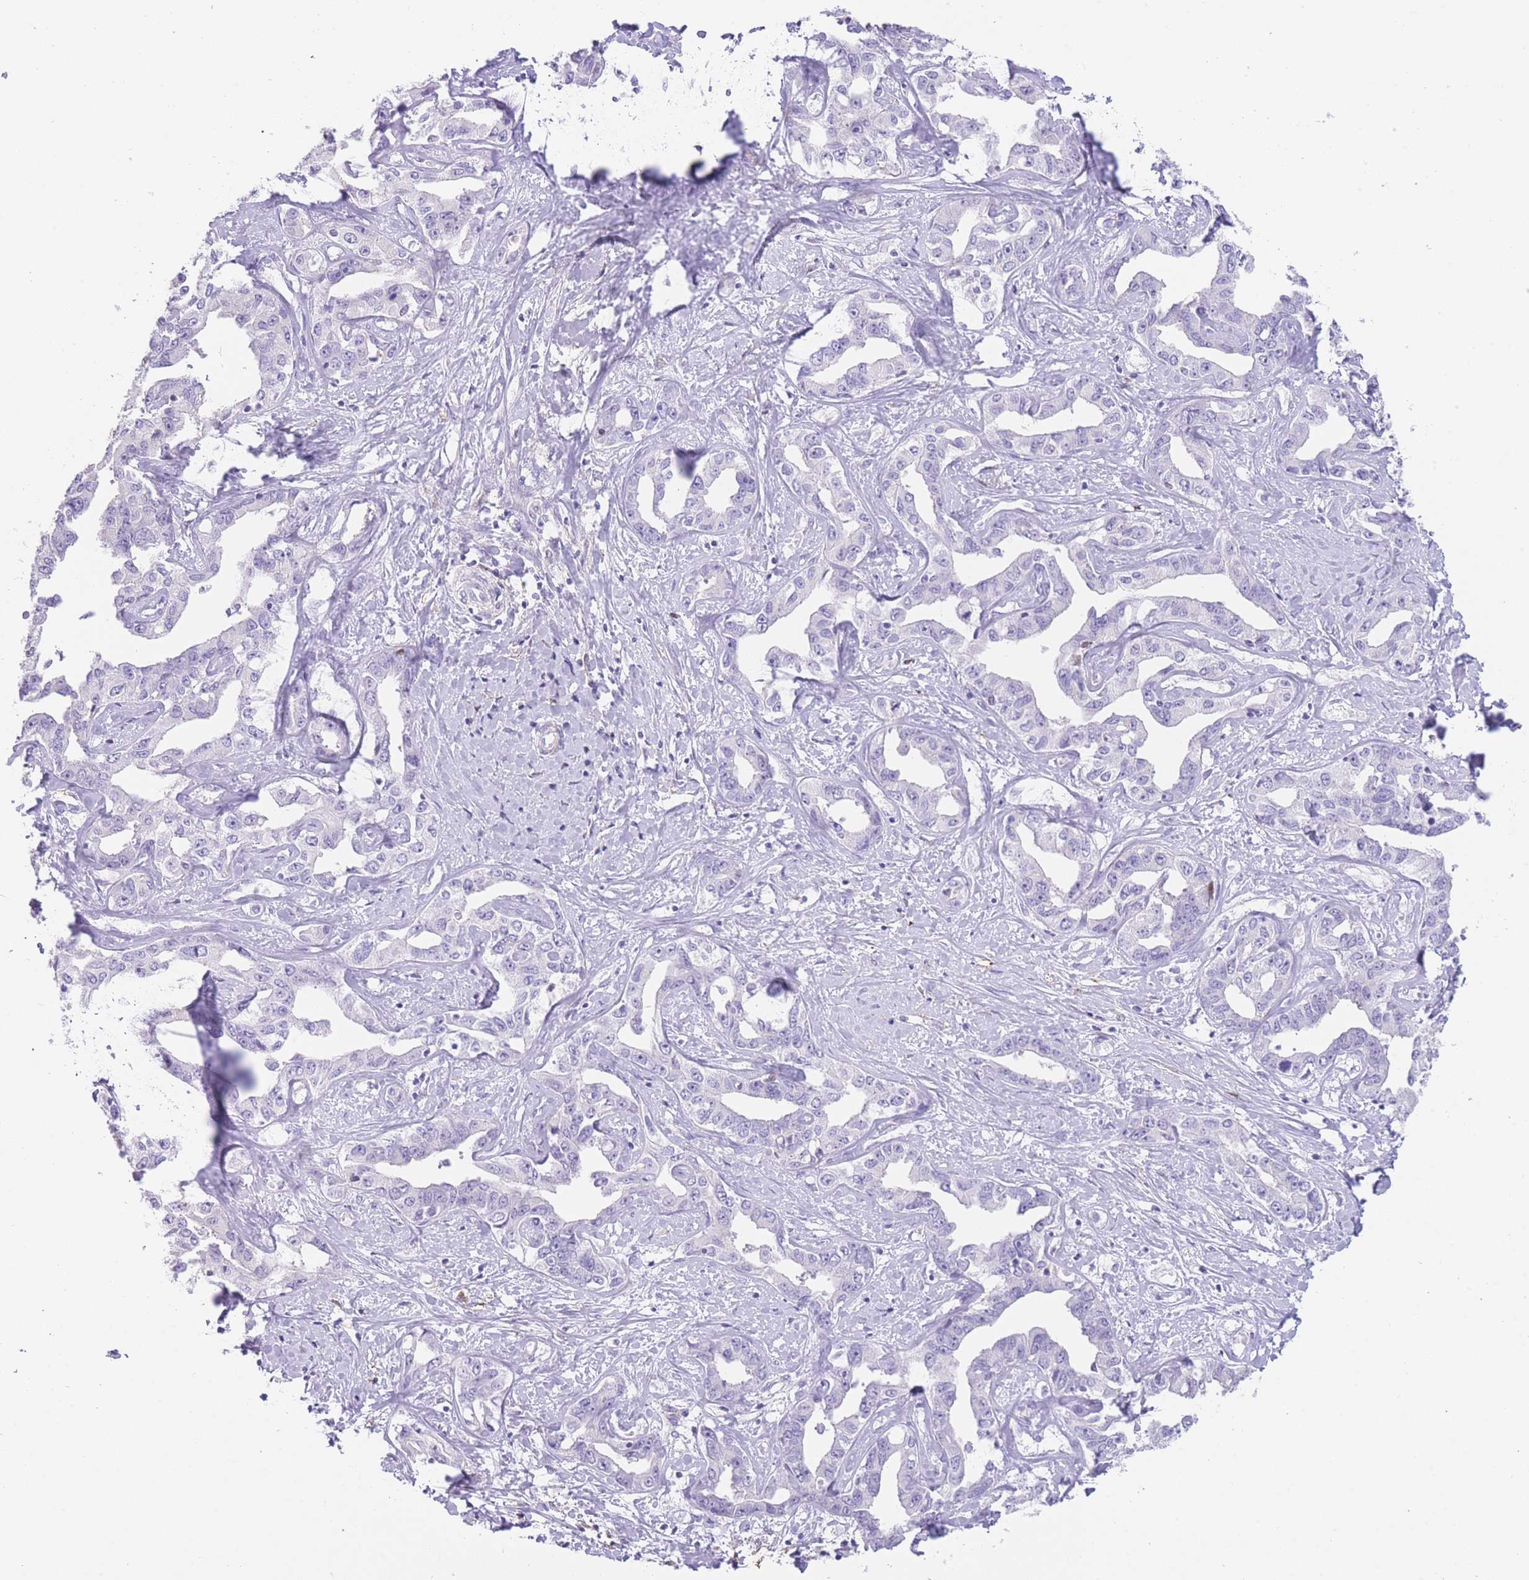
{"staining": {"intensity": "negative", "quantity": "none", "location": "none"}, "tissue": "liver cancer", "cell_type": "Tumor cells", "image_type": "cancer", "snomed": [{"axis": "morphology", "description": "Cholangiocarcinoma"}, {"axis": "topography", "description": "Liver"}], "caption": "This histopathology image is of liver cholangiocarcinoma stained with IHC to label a protein in brown with the nuclei are counter-stained blue. There is no staining in tumor cells.", "gene": "IMPG1", "patient": {"sex": "male", "age": 59}}